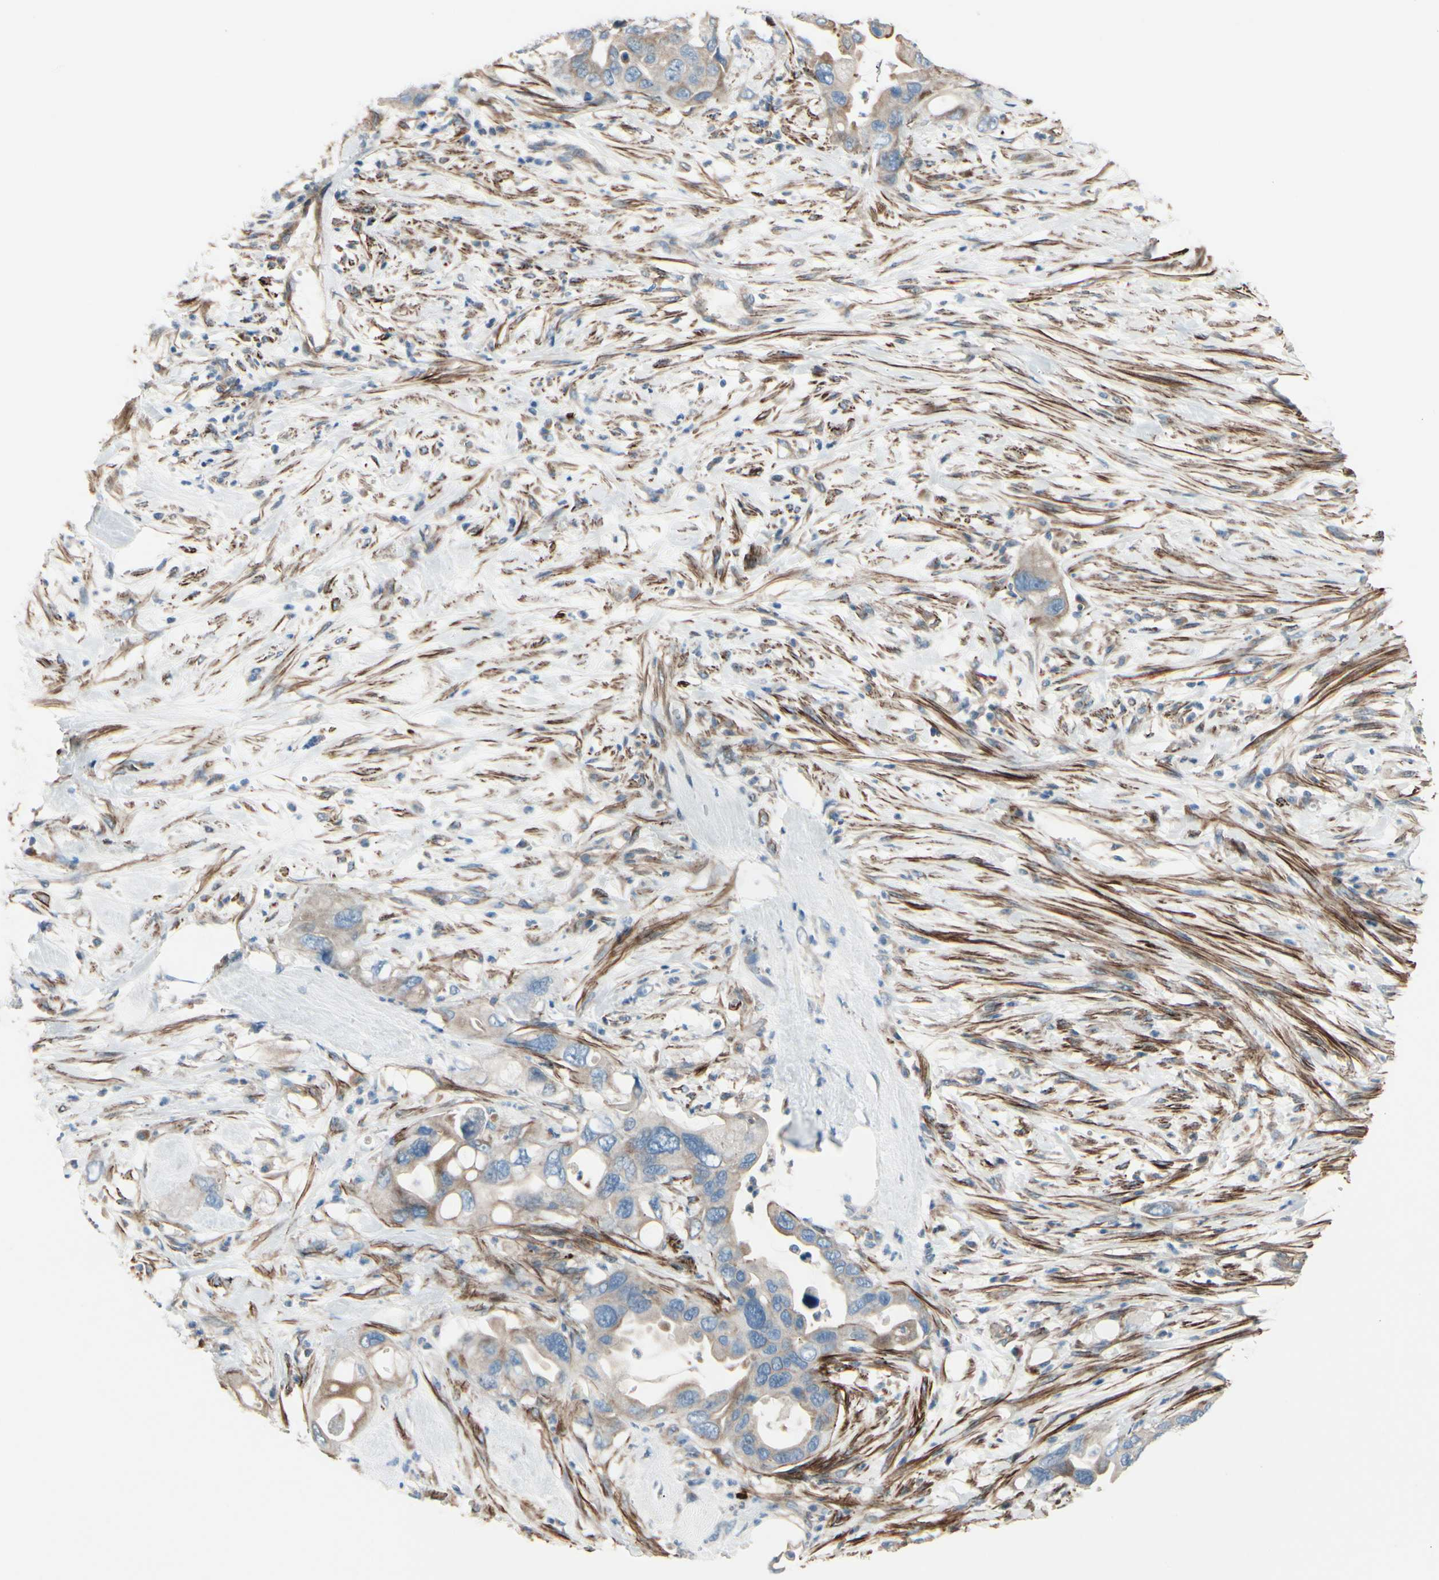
{"staining": {"intensity": "weak", "quantity": ">75%", "location": "cytoplasmic/membranous"}, "tissue": "pancreatic cancer", "cell_type": "Tumor cells", "image_type": "cancer", "snomed": [{"axis": "morphology", "description": "Adenocarcinoma, NOS"}, {"axis": "topography", "description": "Pancreas"}], "caption": "An image of pancreatic cancer stained for a protein reveals weak cytoplasmic/membranous brown staining in tumor cells.", "gene": "TPM1", "patient": {"sex": "female", "age": 71}}